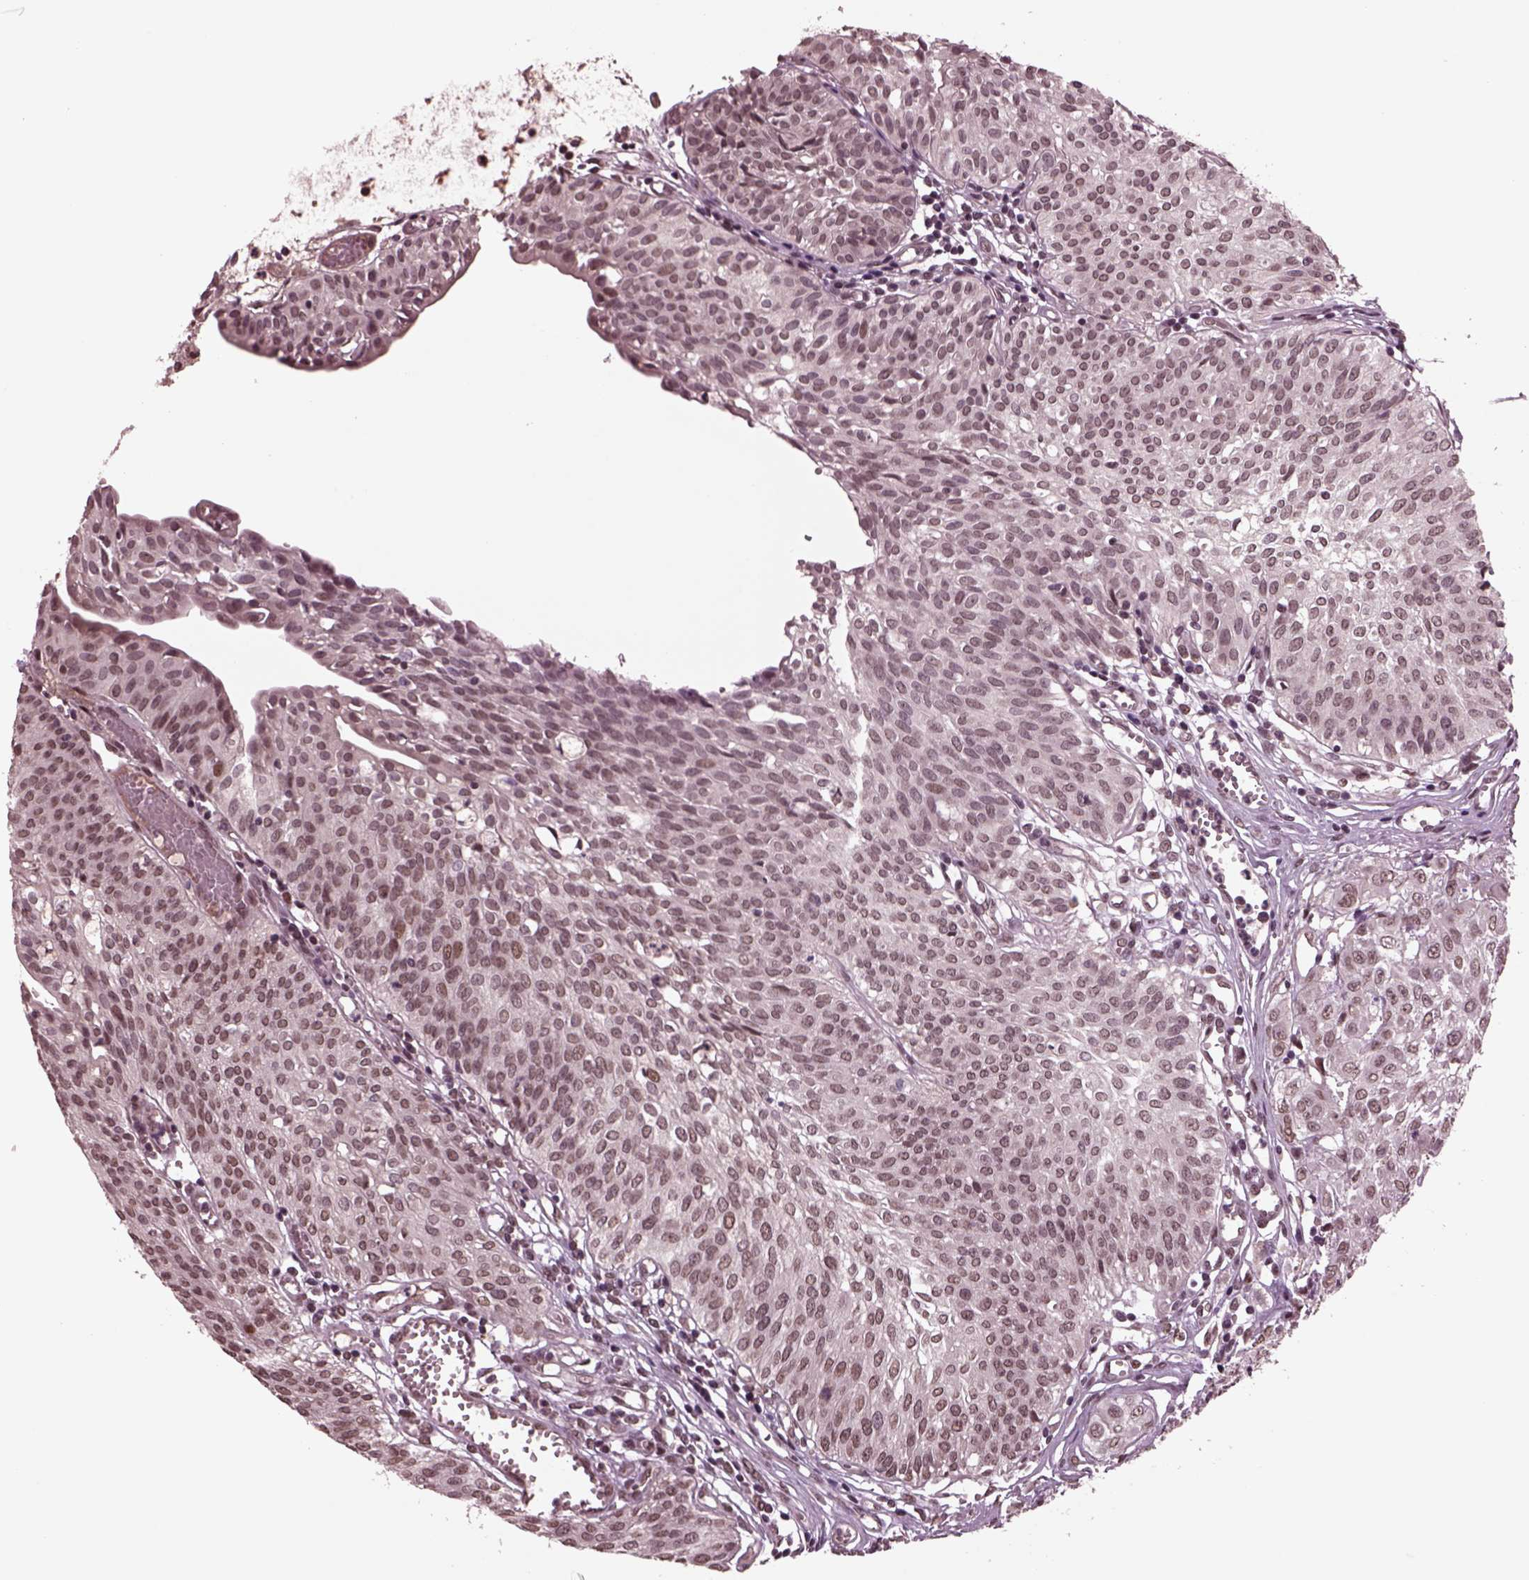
{"staining": {"intensity": "weak", "quantity": ">75%", "location": "nuclear"}, "tissue": "urothelial cancer", "cell_type": "Tumor cells", "image_type": "cancer", "snomed": [{"axis": "morphology", "description": "Urothelial carcinoma, High grade"}, {"axis": "topography", "description": "Urinary bladder"}], "caption": "Protein staining by immunohistochemistry (IHC) displays weak nuclear staining in approximately >75% of tumor cells in high-grade urothelial carcinoma.", "gene": "NAP1L5", "patient": {"sex": "male", "age": 57}}